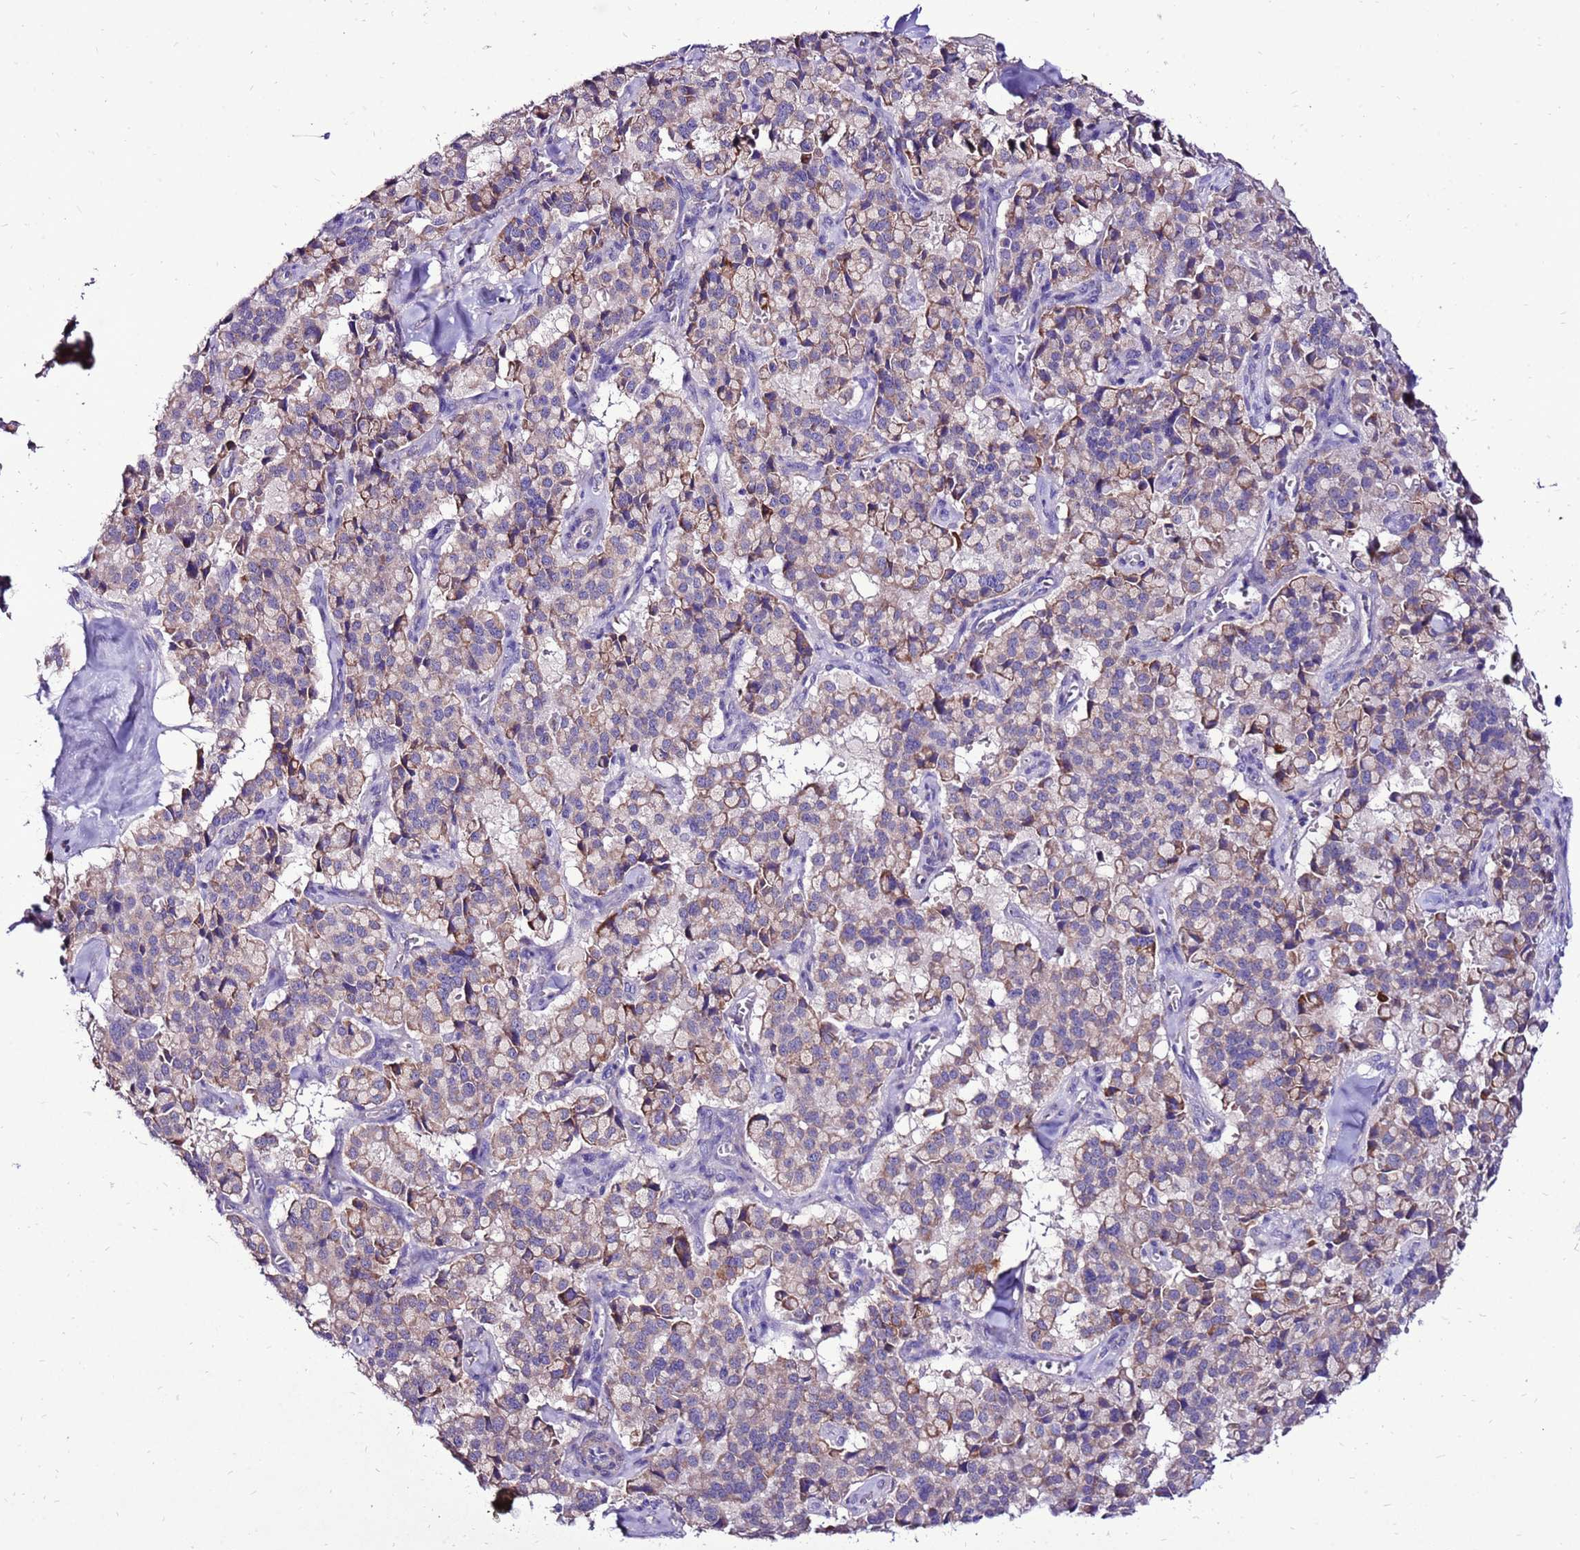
{"staining": {"intensity": "weak", "quantity": "25%-75%", "location": "cytoplasmic/membranous"}, "tissue": "pancreatic cancer", "cell_type": "Tumor cells", "image_type": "cancer", "snomed": [{"axis": "morphology", "description": "Adenocarcinoma, NOS"}, {"axis": "topography", "description": "Pancreas"}], "caption": "Brown immunohistochemical staining in human adenocarcinoma (pancreatic) shows weak cytoplasmic/membranous expression in approximately 25%-75% of tumor cells.", "gene": "TMEM106C", "patient": {"sex": "male", "age": 65}}